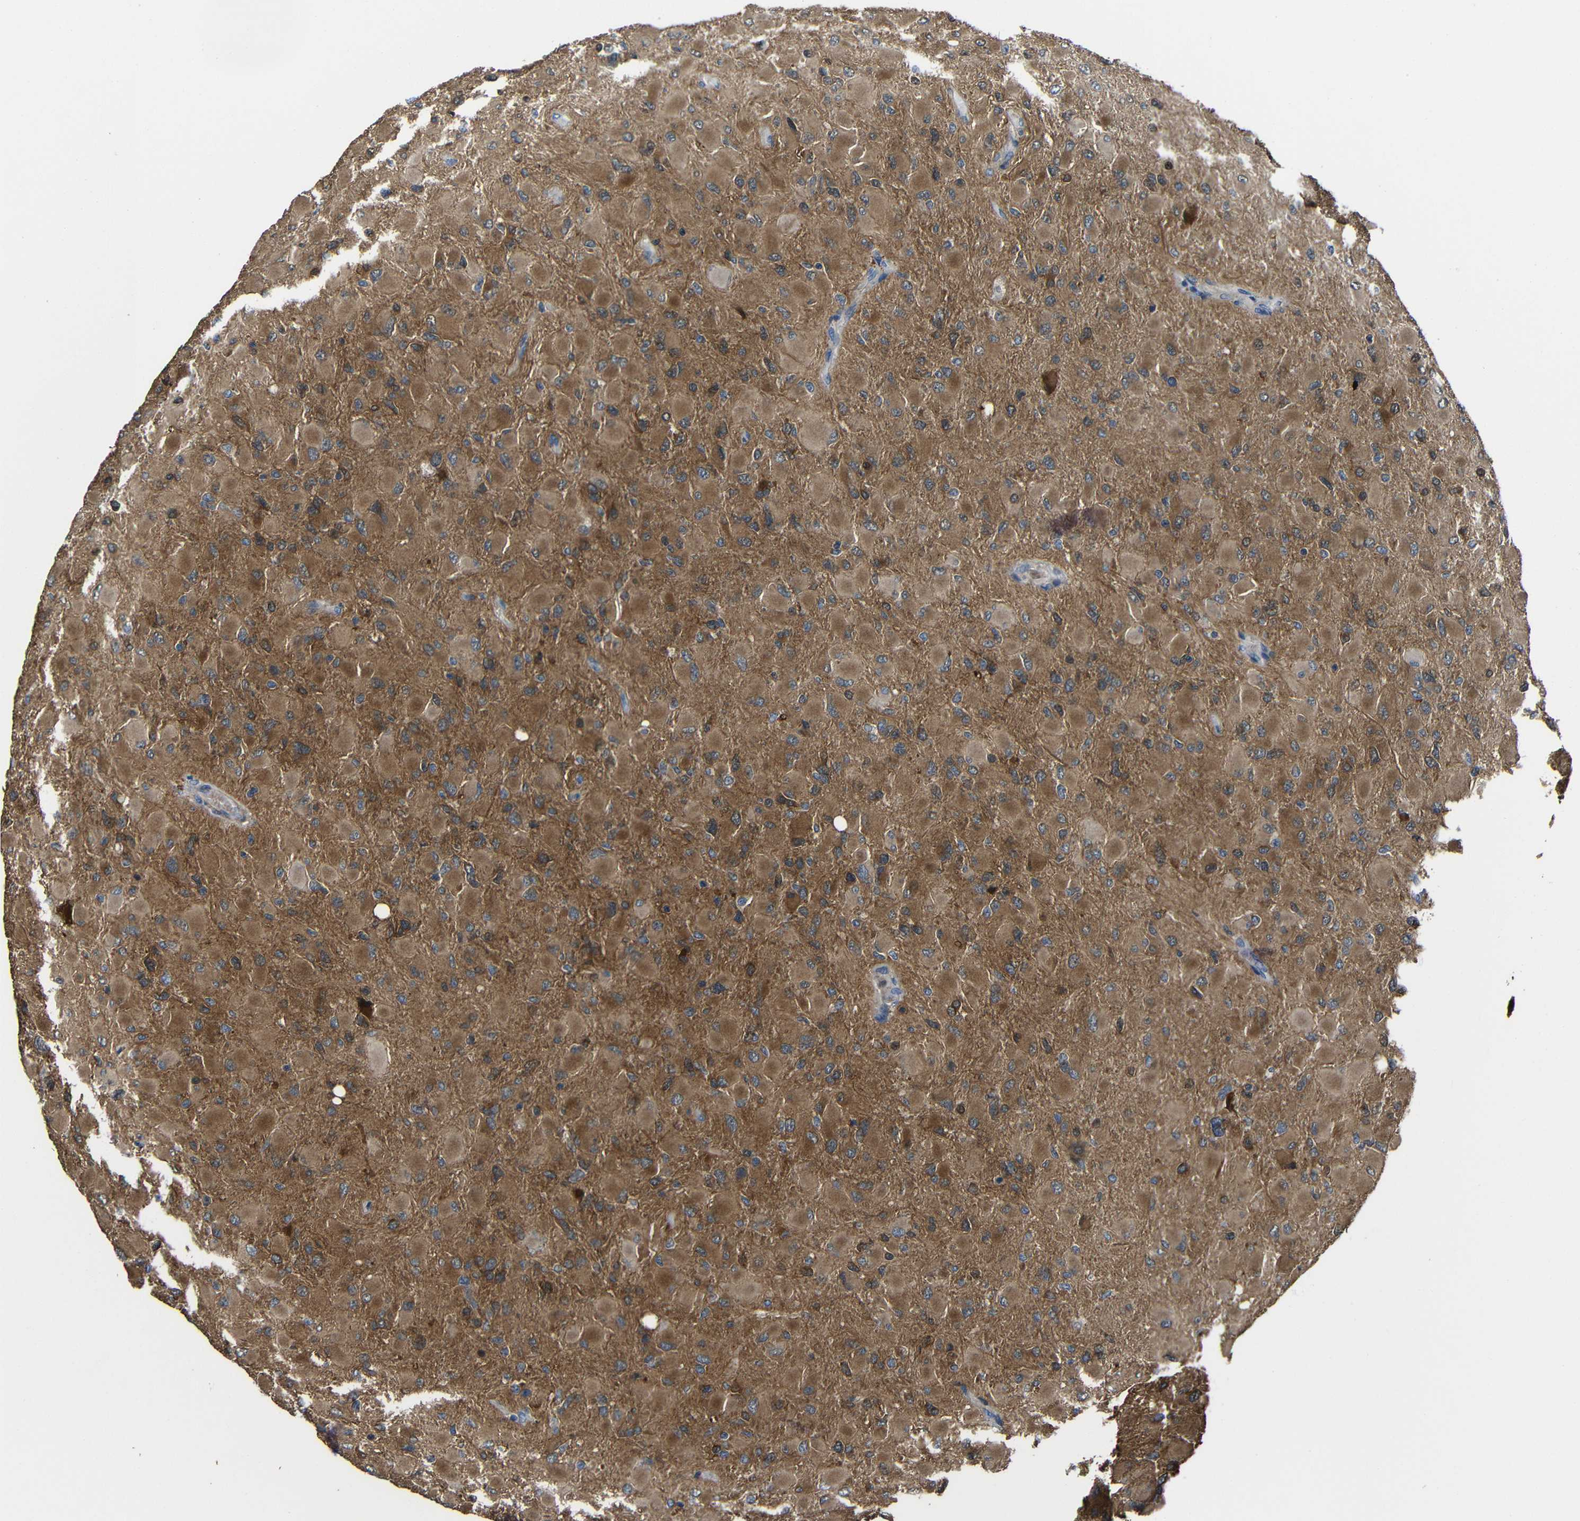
{"staining": {"intensity": "moderate", "quantity": ">75%", "location": "cytoplasmic/membranous"}, "tissue": "glioma", "cell_type": "Tumor cells", "image_type": "cancer", "snomed": [{"axis": "morphology", "description": "Glioma, malignant, High grade"}, {"axis": "topography", "description": "Cerebral cortex"}], "caption": "Moderate cytoplasmic/membranous protein expression is identified in approximately >75% of tumor cells in glioma. (DAB = brown stain, brightfield microscopy at high magnification).", "gene": "GDI1", "patient": {"sex": "female", "age": 36}}